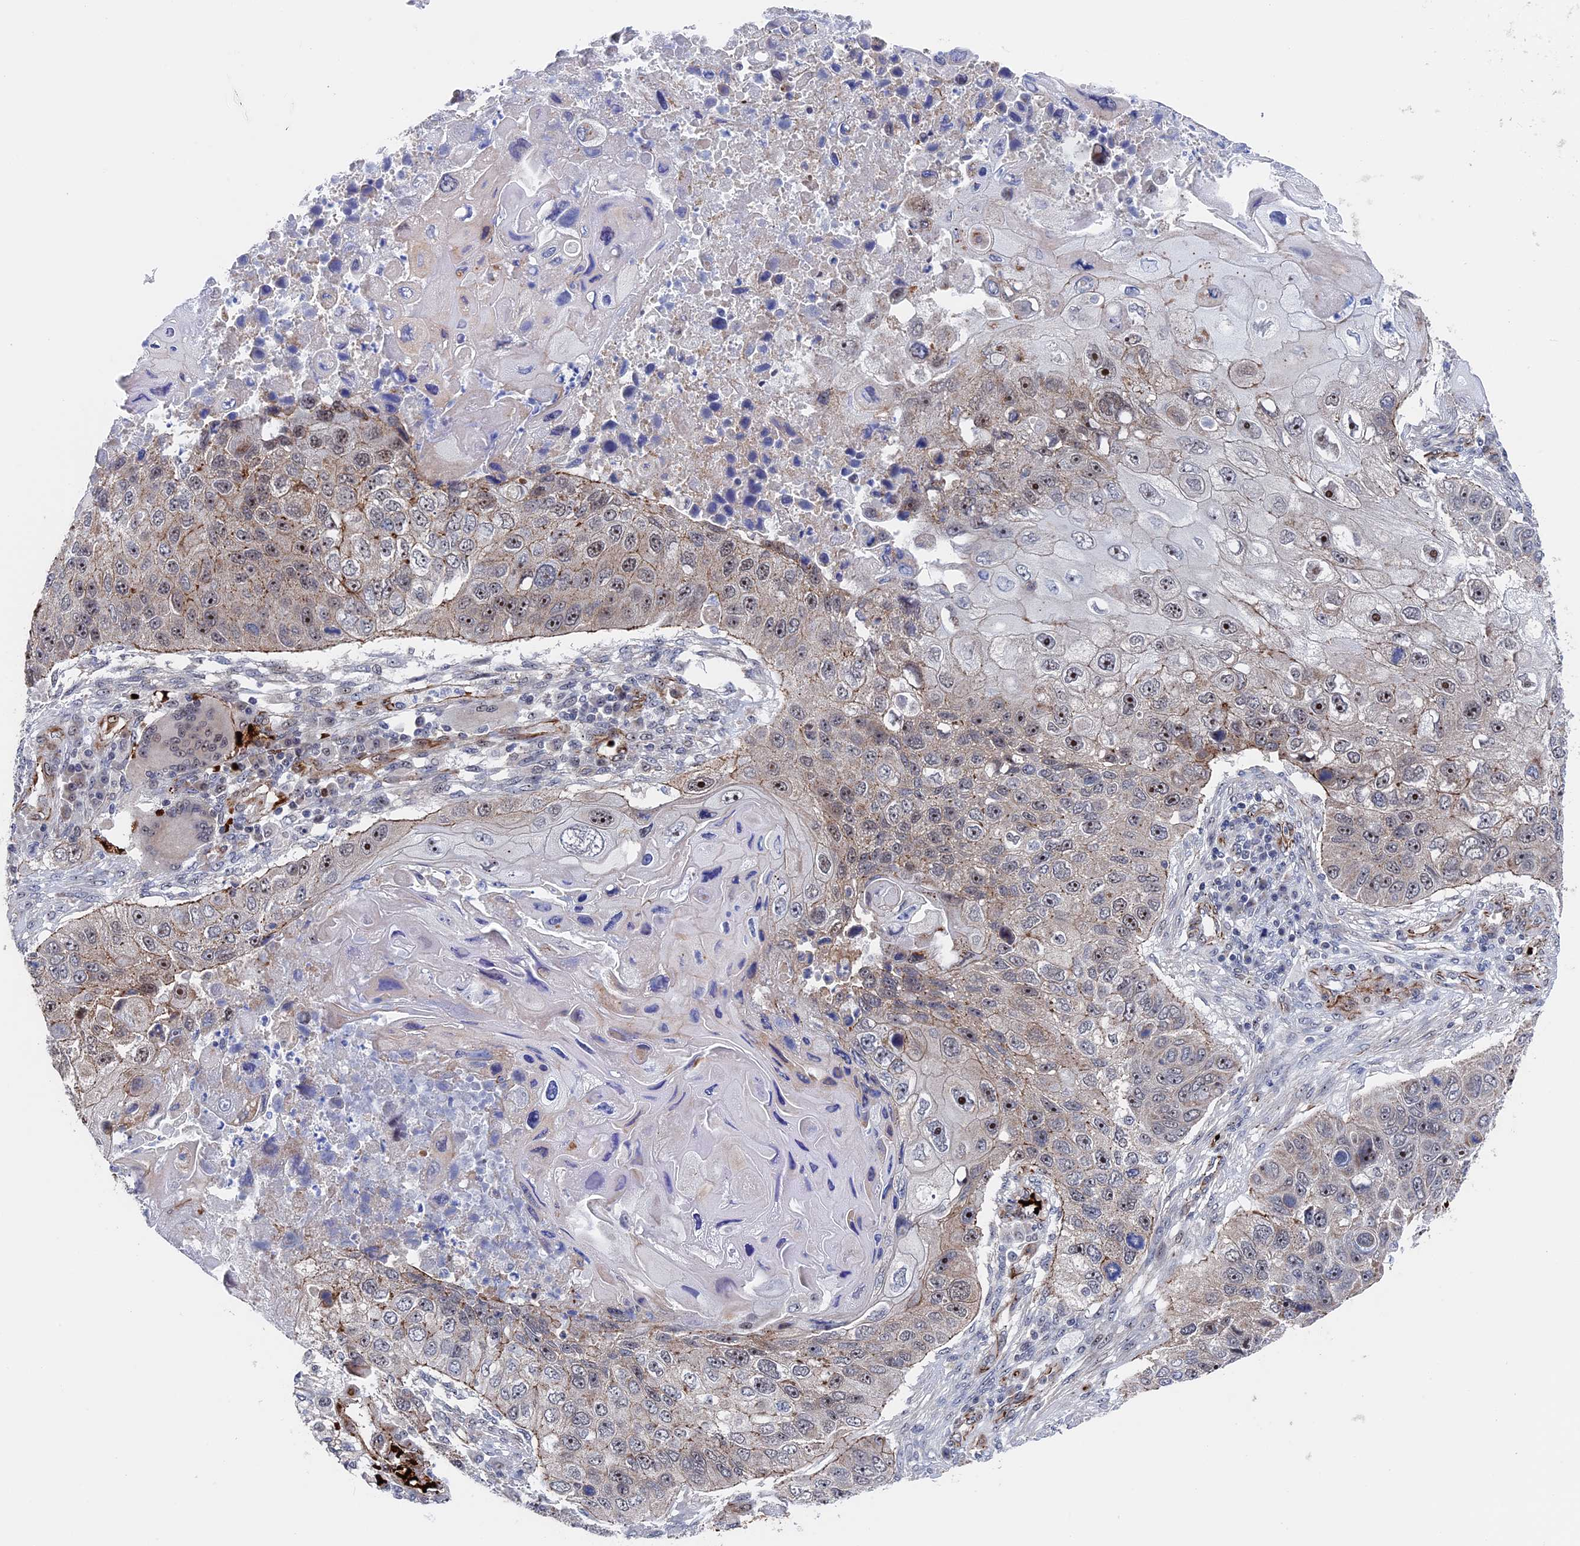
{"staining": {"intensity": "strong", "quantity": "<25%", "location": "cytoplasmic/membranous,nuclear"}, "tissue": "lung cancer", "cell_type": "Tumor cells", "image_type": "cancer", "snomed": [{"axis": "morphology", "description": "Squamous cell carcinoma, NOS"}, {"axis": "topography", "description": "Lung"}], "caption": "Strong cytoplasmic/membranous and nuclear expression is present in approximately <25% of tumor cells in squamous cell carcinoma (lung). (Stains: DAB (3,3'-diaminobenzidine) in brown, nuclei in blue, Microscopy: brightfield microscopy at high magnification).", "gene": "EXOSC9", "patient": {"sex": "male", "age": 61}}